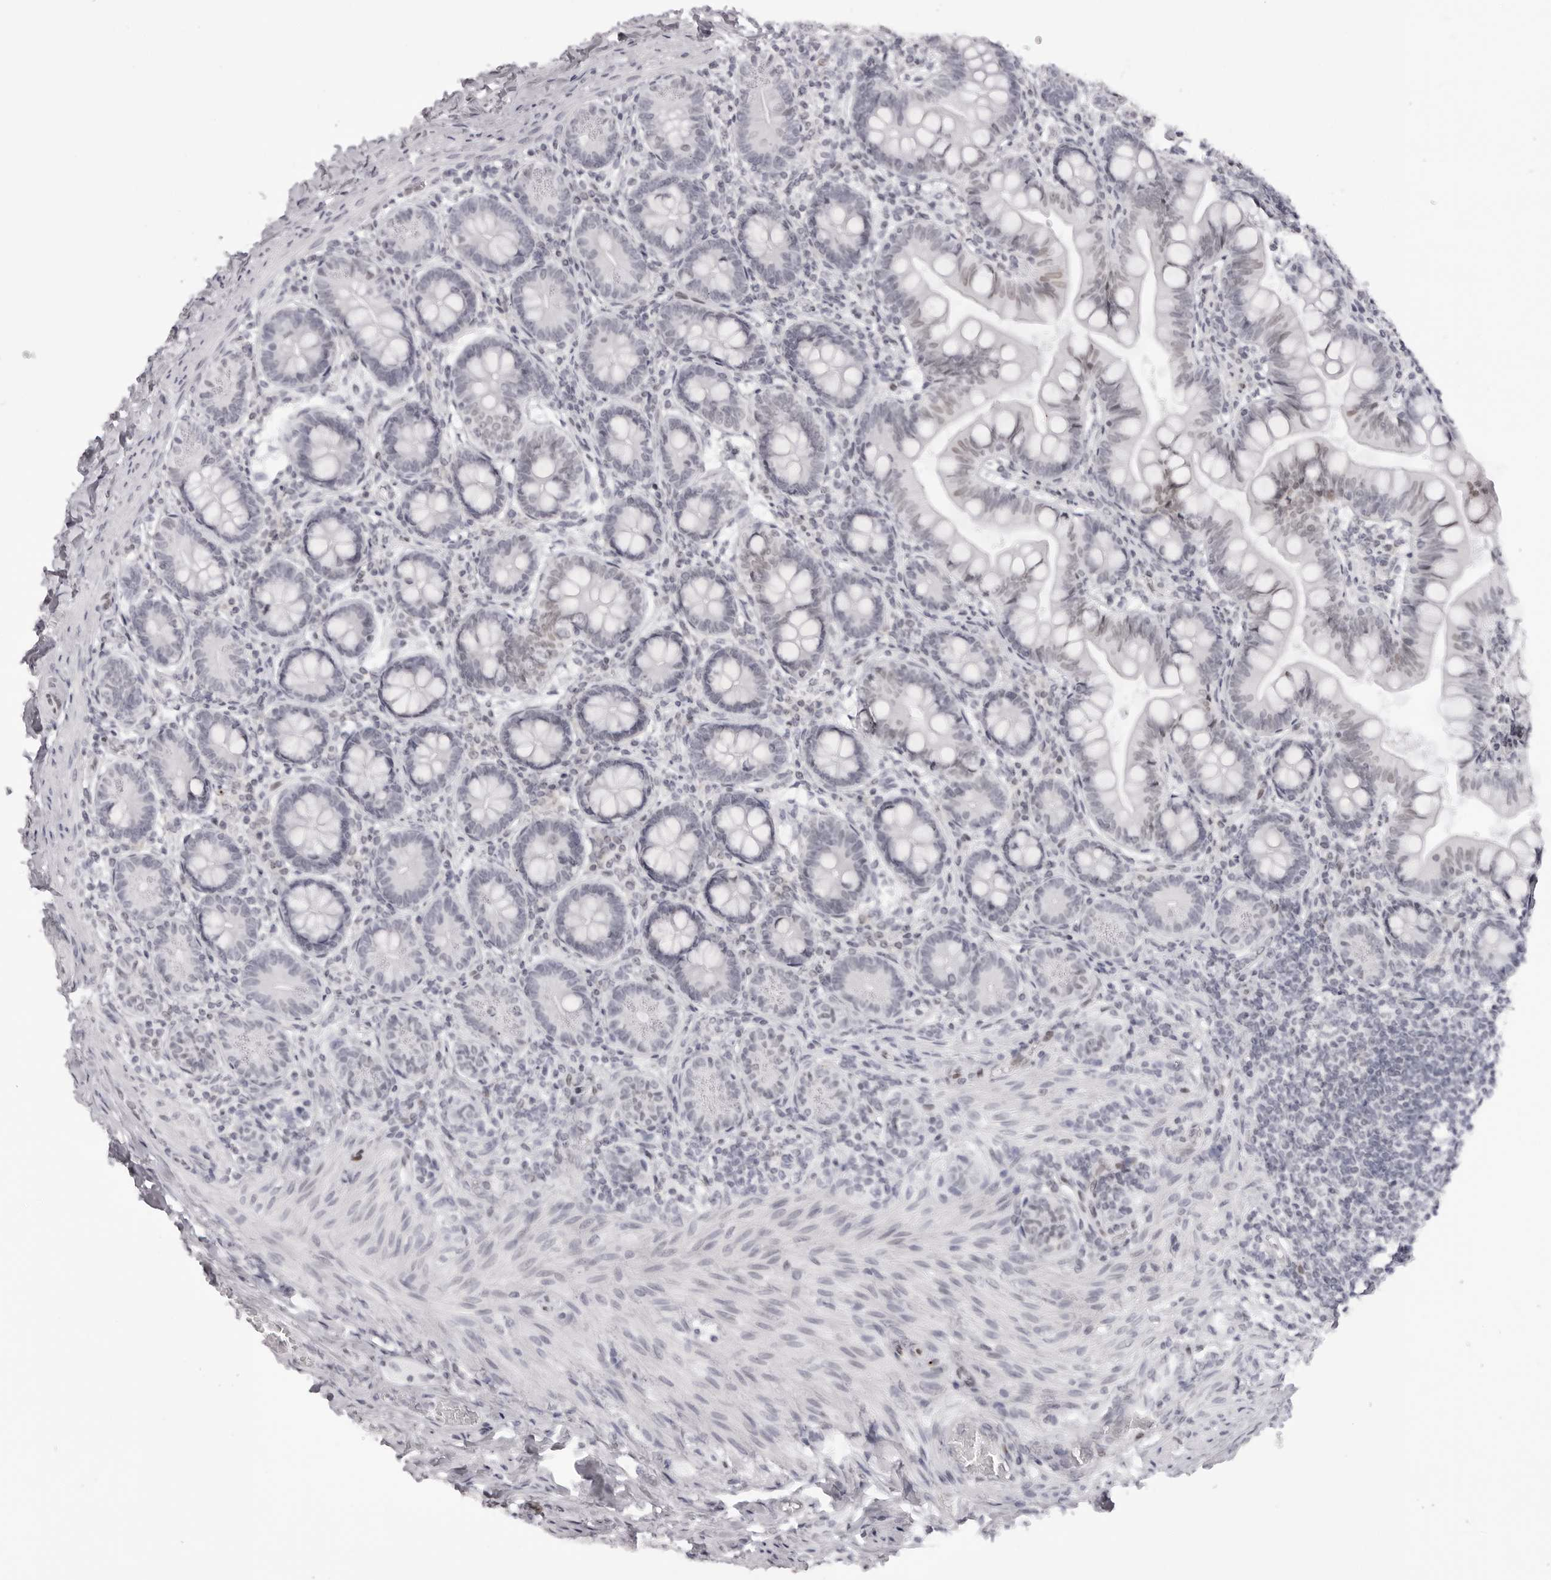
{"staining": {"intensity": "weak", "quantity": "25%-75%", "location": "nuclear"}, "tissue": "small intestine", "cell_type": "Glandular cells", "image_type": "normal", "snomed": [{"axis": "morphology", "description": "Normal tissue, NOS"}, {"axis": "topography", "description": "Small intestine"}], "caption": "A brown stain highlights weak nuclear staining of a protein in glandular cells of unremarkable human small intestine.", "gene": "MAFK", "patient": {"sex": "male", "age": 7}}